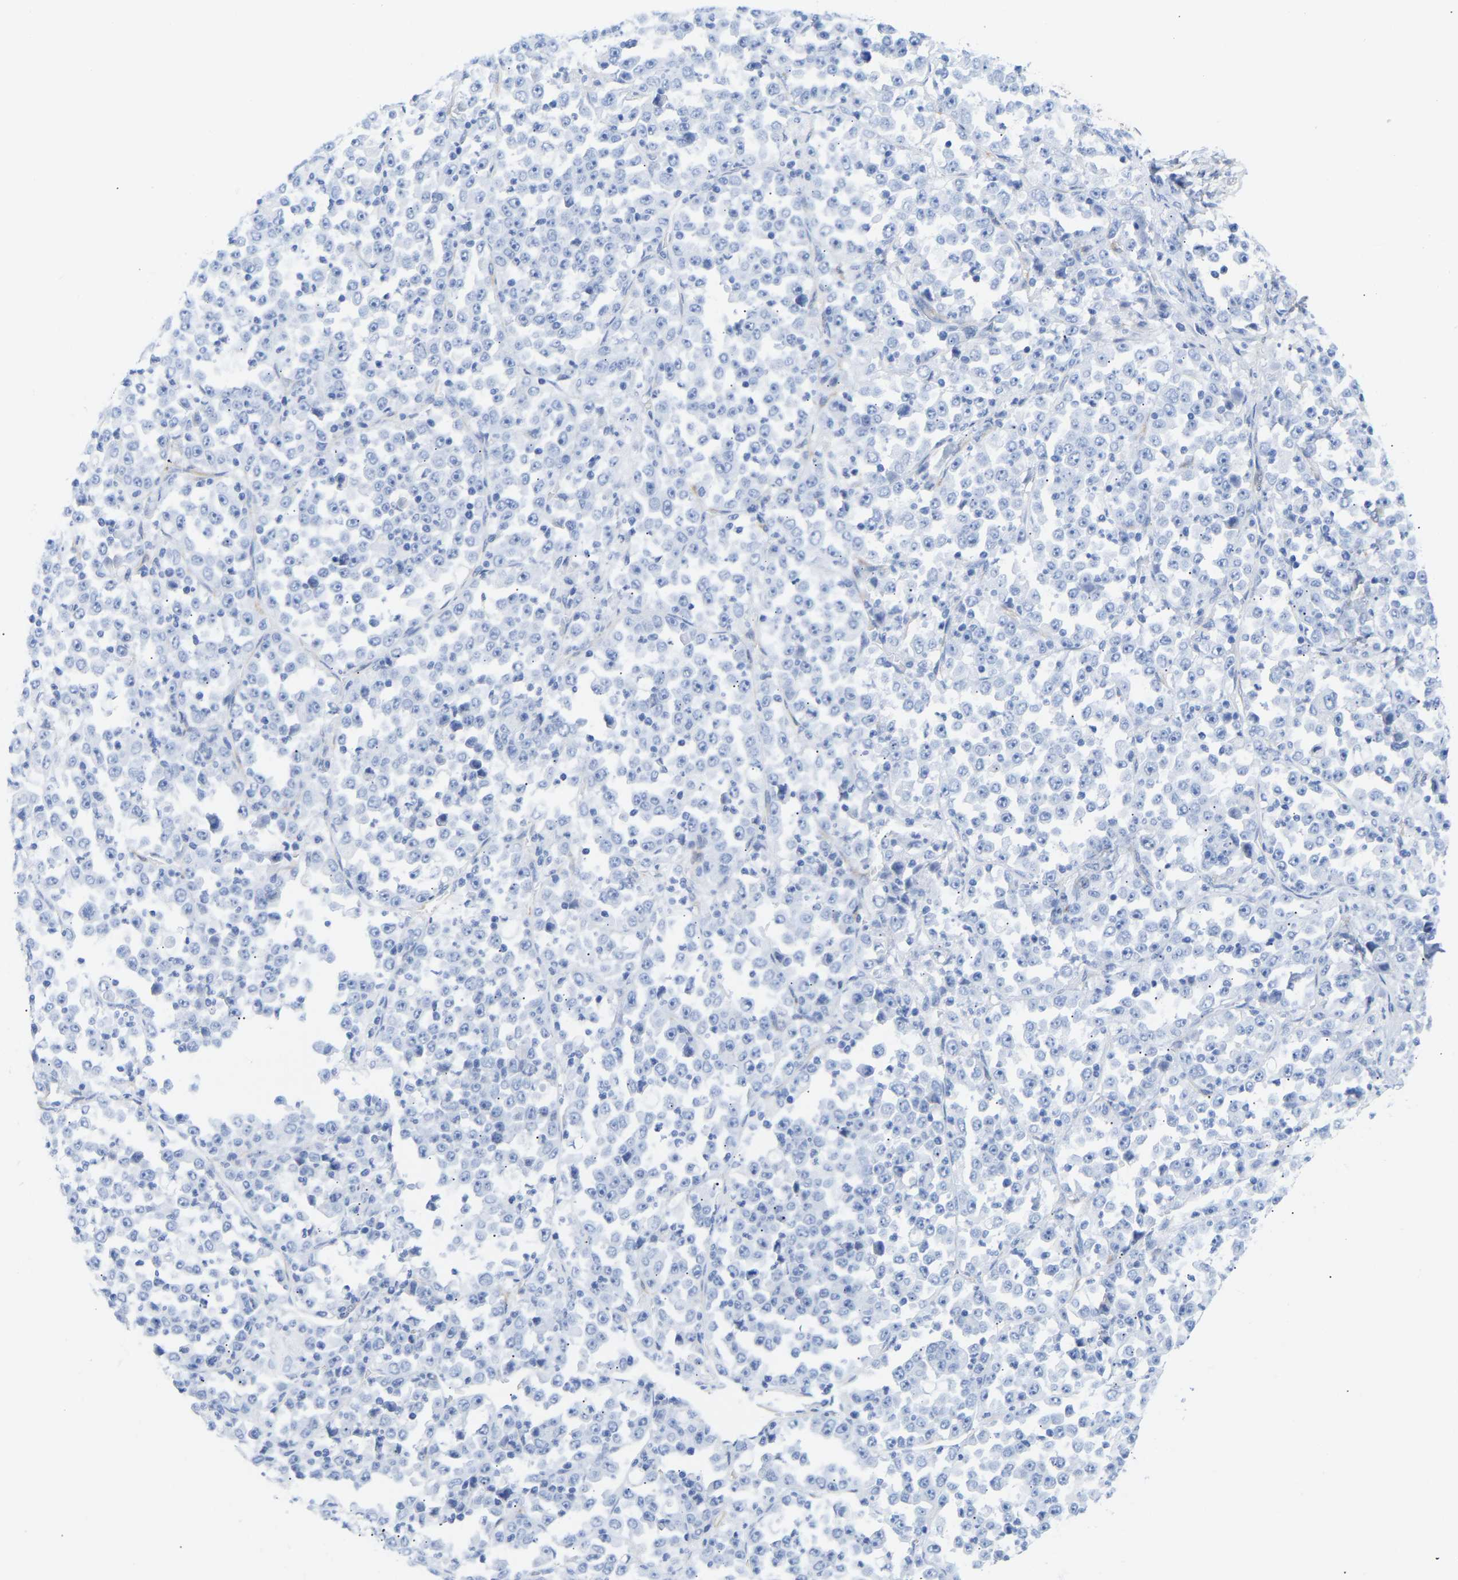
{"staining": {"intensity": "negative", "quantity": "none", "location": "none"}, "tissue": "stomach cancer", "cell_type": "Tumor cells", "image_type": "cancer", "snomed": [{"axis": "morphology", "description": "Normal tissue, NOS"}, {"axis": "morphology", "description": "Adenocarcinoma, NOS"}, {"axis": "topography", "description": "Stomach, upper"}, {"axis": "topography", "description": "Stomach"}], "caption": "Tumor cells show no significant expression in stomach adenocarcinoma.", "gene": "AMPH", "patient": {"sex": "male", "age": 59}}